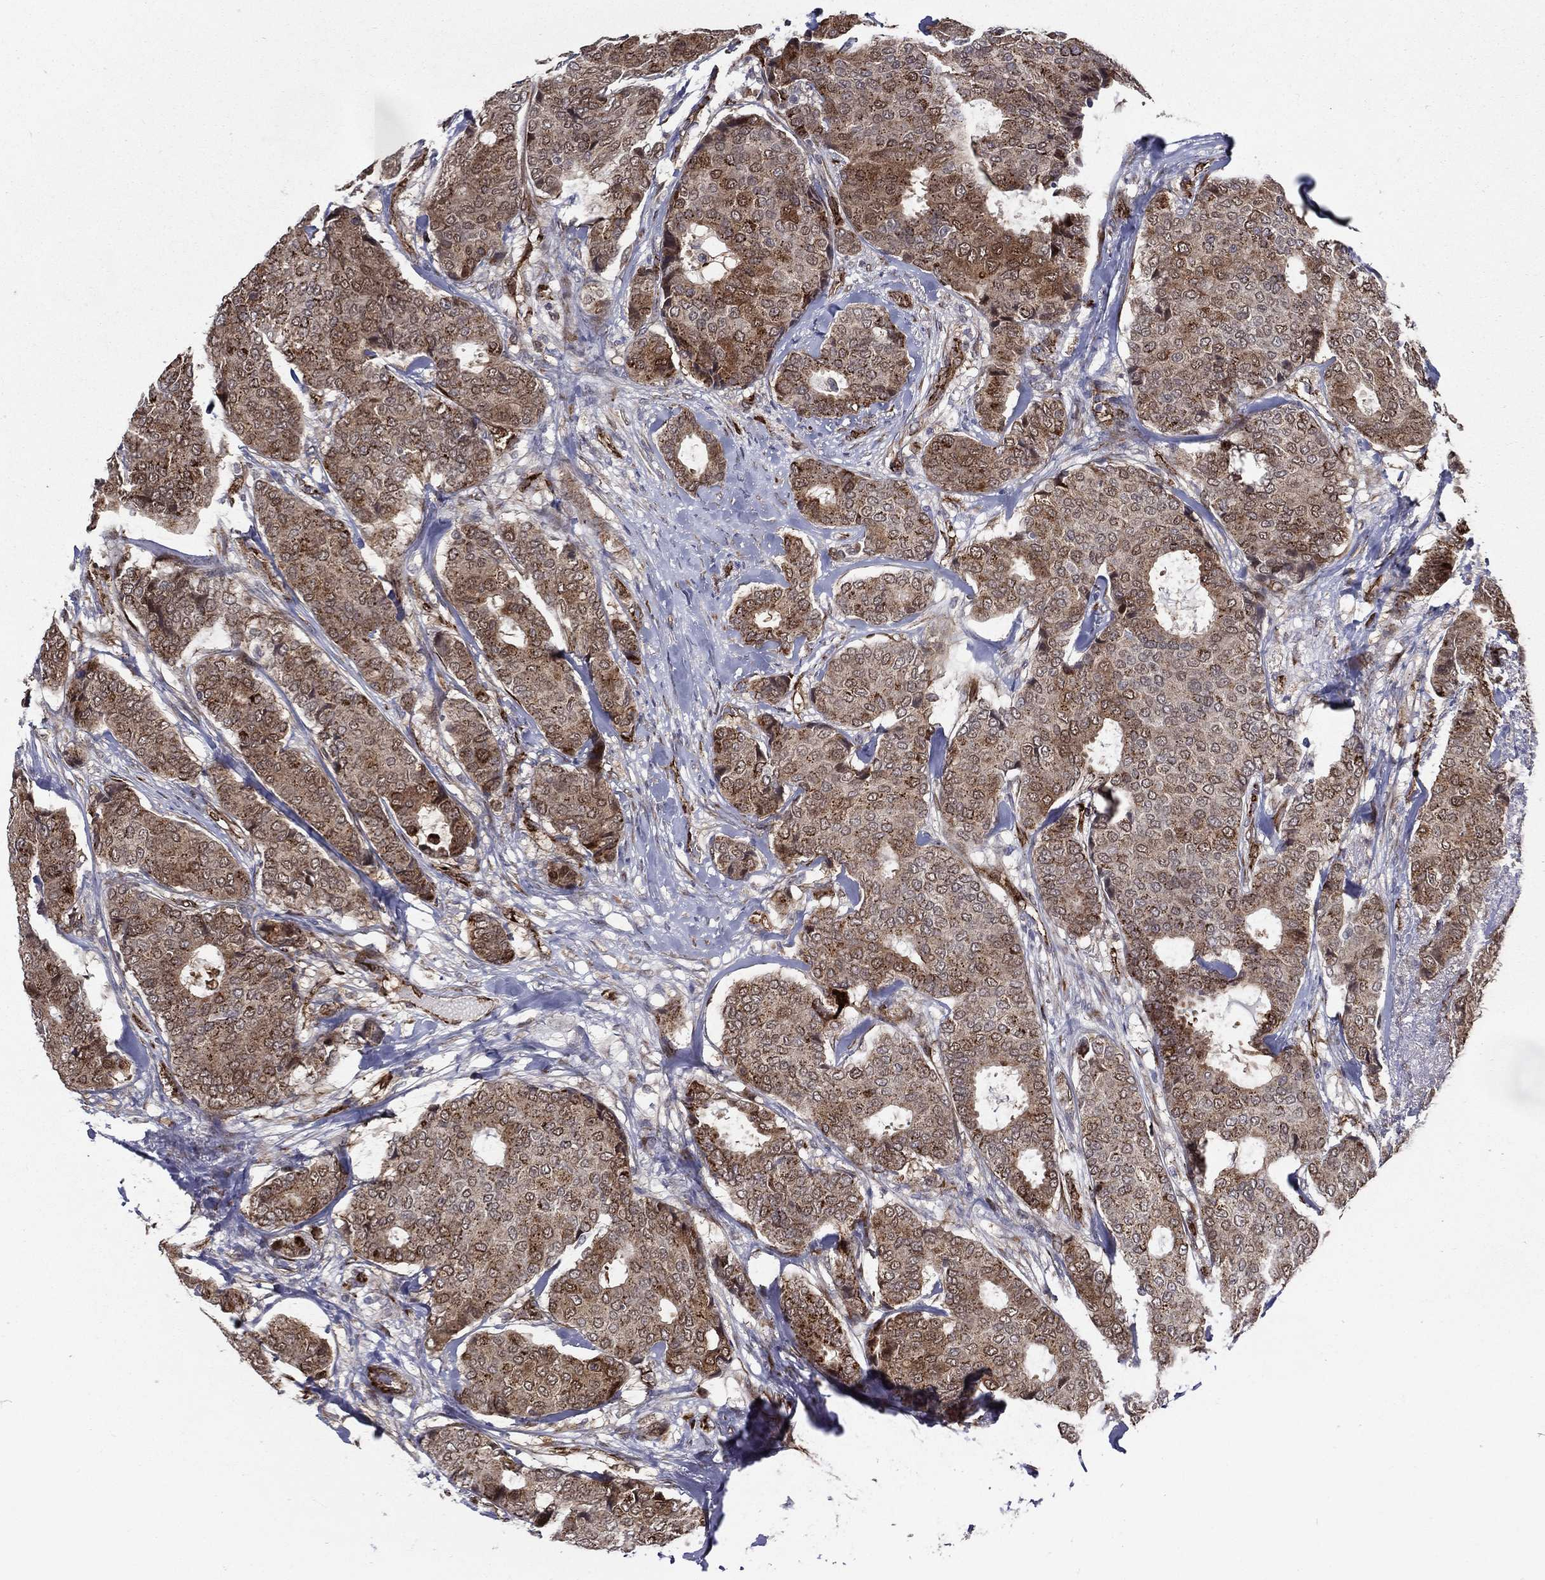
{"staining": {"intensity": "strong", "quantity": ">75%", "location": "cytoplasmic/membranous"}, "tissue": "breast cancer", "cell_type": "Tumor cells", "image_type": "cancer", "snomed": [{"axis": "morphology", "description": "Duct carcinoma"}, {"axis": "topography", "description": "Breast"}], "caption": "Protein expression by immunohistochemistry (IHC) reveals strong cytoplasmic/membranous positivity in approximately >75% of tumor cells in breast intraductal carcinoma.", "gene": "ARHGAP11A", "patient": {"sex": "female", "age": 75}}